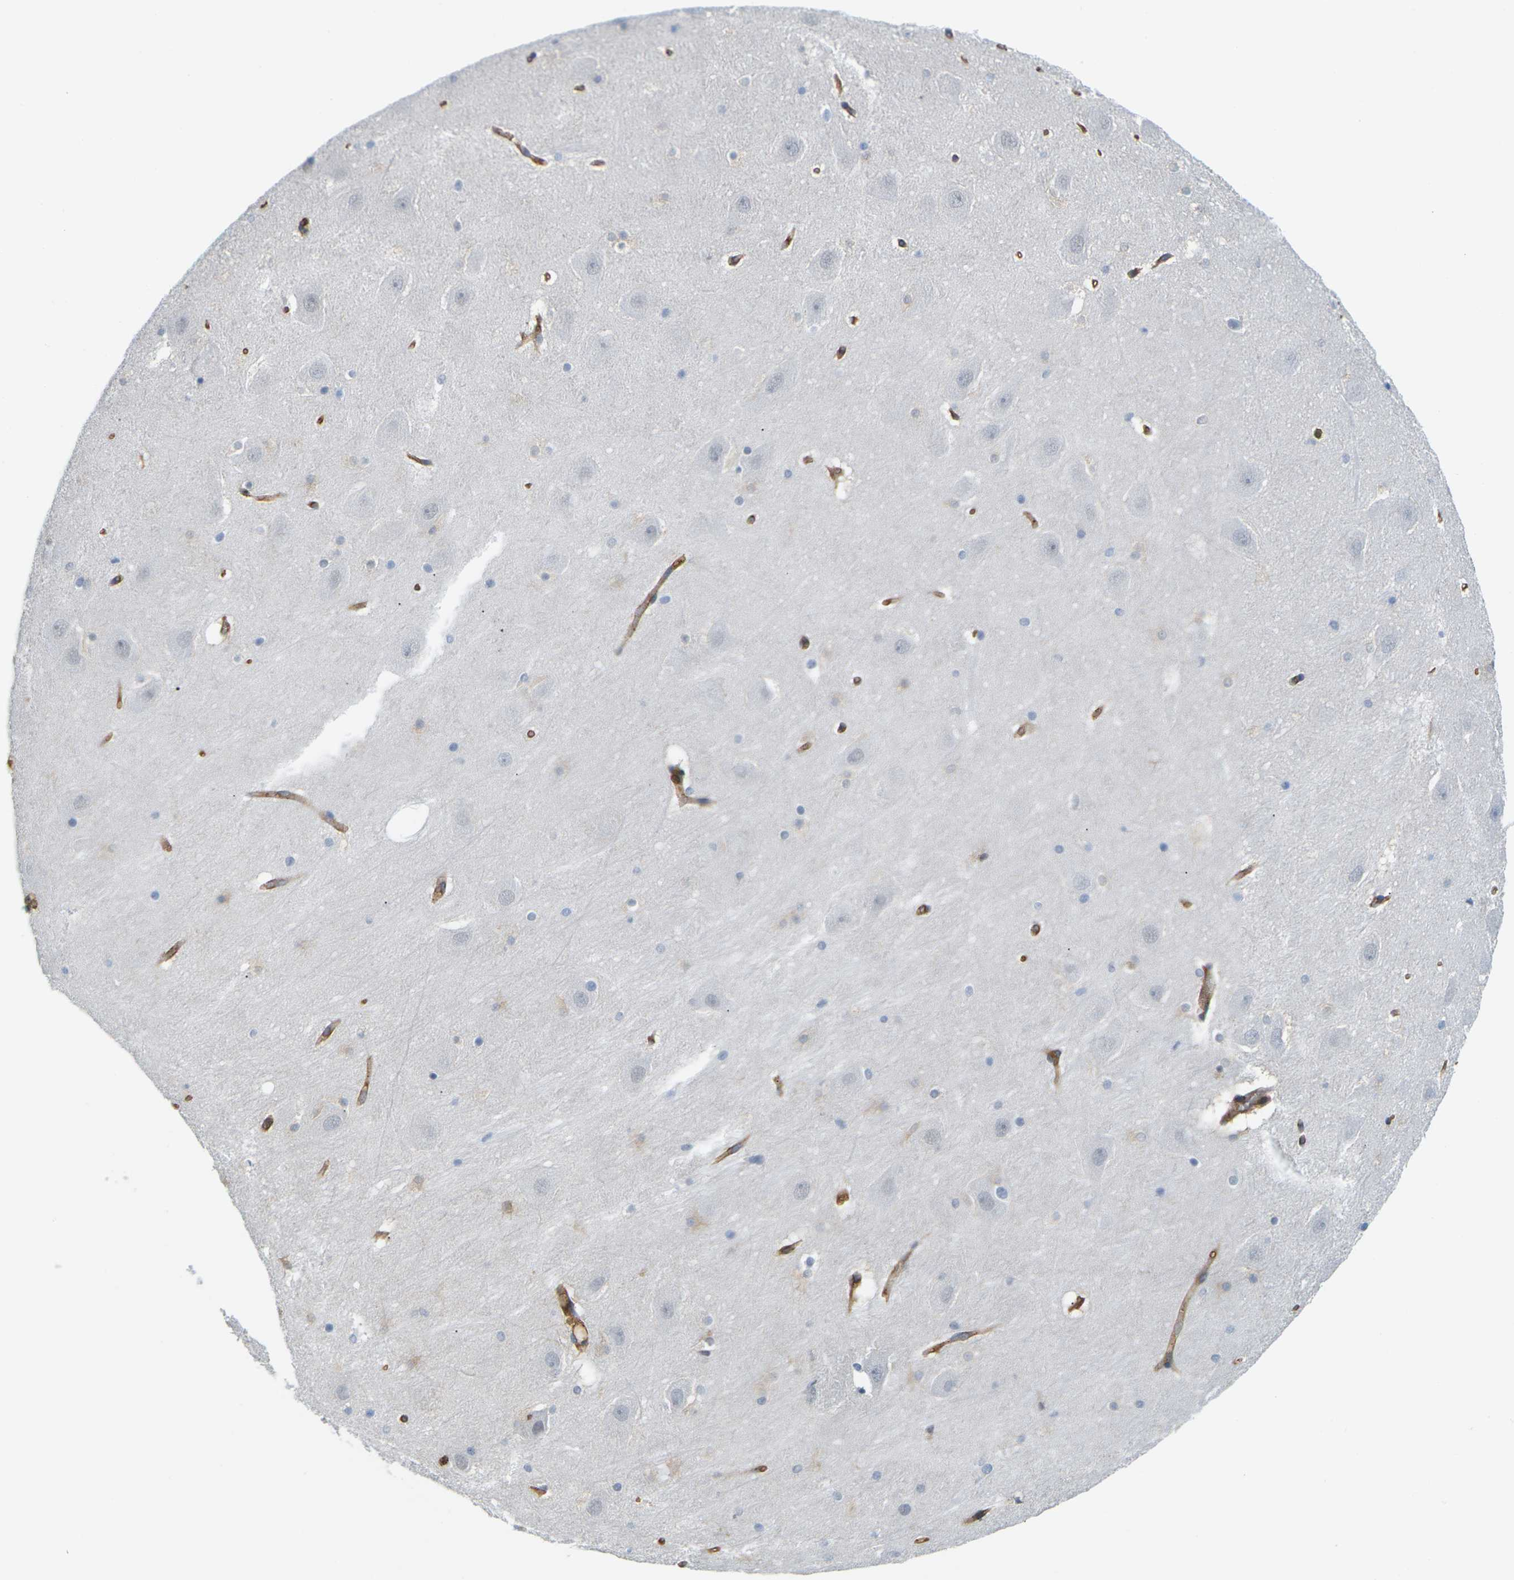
{"staining": {"intensity": "negative", "quantity": "none", "location": "none"}, "tissue": "hippocampus", "cell_type": "Glial cells", "image_type": "normal", "snomed": [{"axis": "morphology", "description": "Normal tissue, NOS"}, {"axis": "topography", "description": "Hippocampus"}], "caption": "DAB immunohistochemical staining of benign hippocampus shows no significant expression in glial cells. (DAB immunohistochemistry (IHC), high magnification).", "gene": "IQGAP1", "patient": {"sex": "male", "age": 45}}